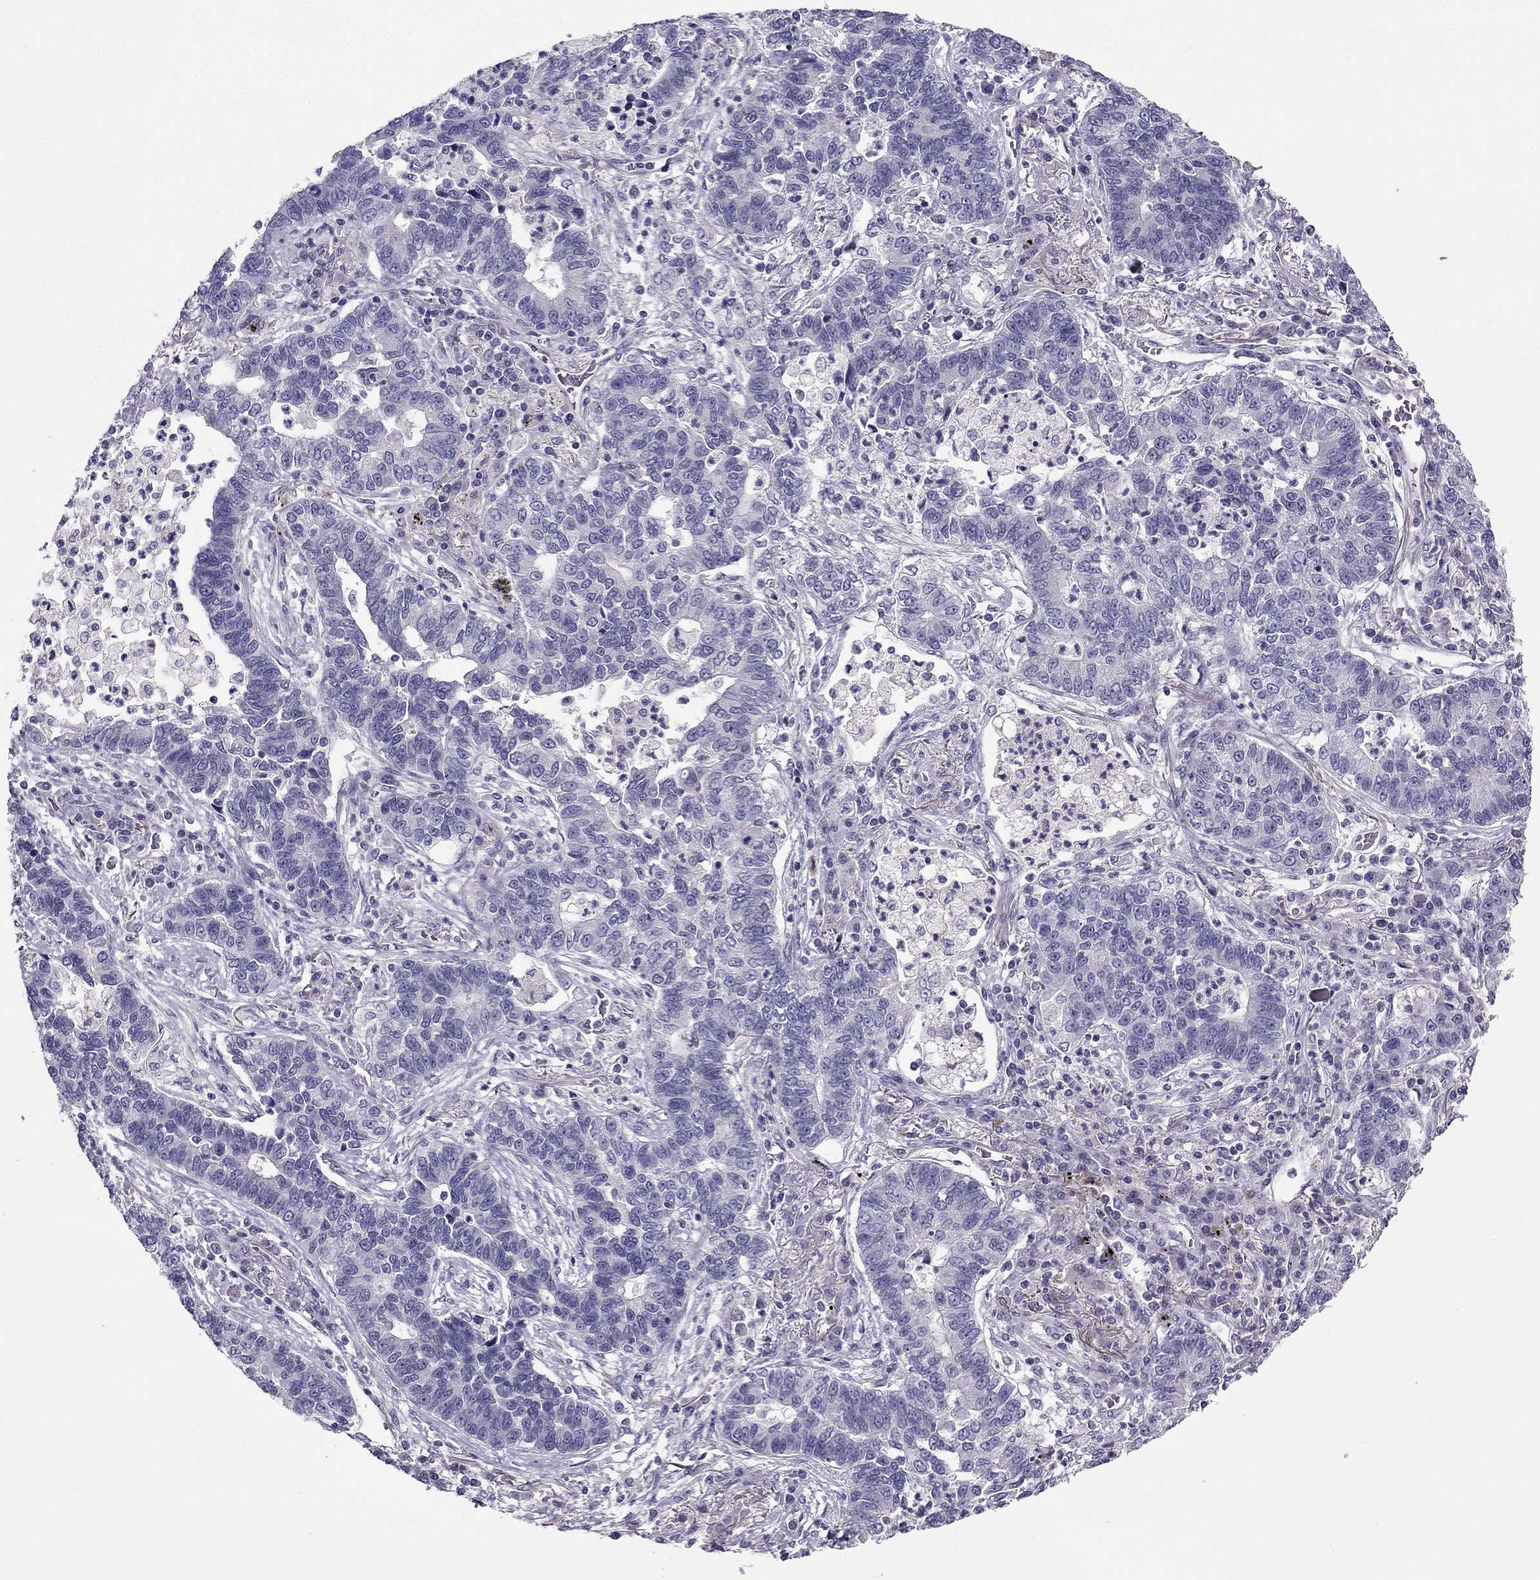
{"staining": {"intensity": "negative", "quantity": "none", "location": "none"}, "tissue": "lung cancer", "cell_type": "Tumor cells", "image_type": "cancer", "snomed": [{"axis": "morphology", "description": "Adenocarcinoma, NOS"}, {"axis": "topography", "description": "Lung"}], "caption": "This histopathology image is of lung cancer stained with immunohistochemistry to label a protein in brown with the nuclei are counter-stained blue. There is no positivity in tumor cells. (Brightfield microscopy of DAB immunohistochemistry at high magnification).", "gene": "LMTK3", "patient": {"sex": "female", "age": 57}}